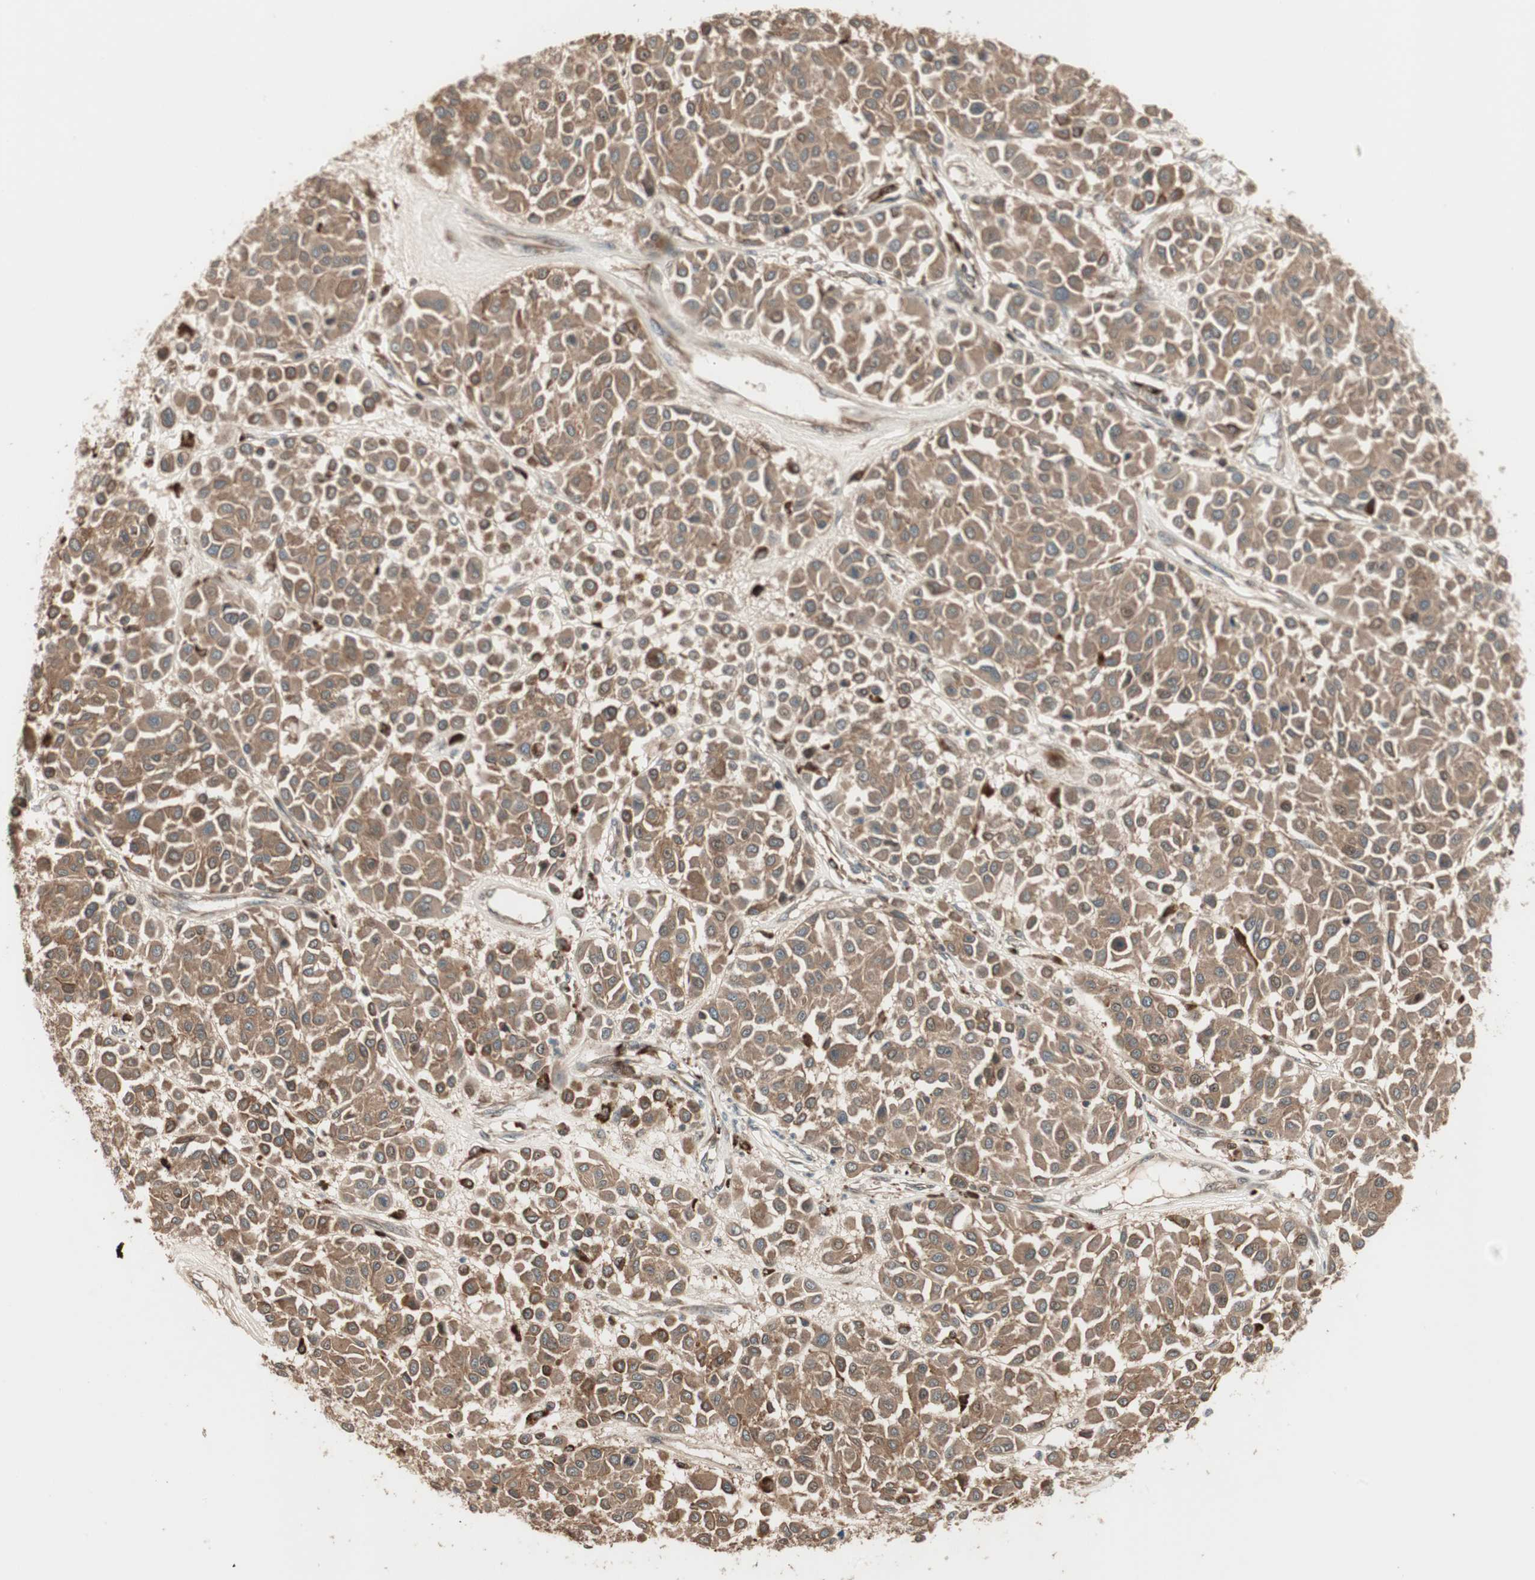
{"staining": {"intensity": "moderate", "quantity": ">75%", "location": "cytoplasmic/membranous"}, "tissue": "melanoma", "cell_type": "Tumor cells", "image_type": "cancer", "snomed": [{"axis": "morphology", "description": "Malignant melanoma, Metastatic site"}, {"axis": "topography", "description": "Soft tissue"}], "caption": "Immunohistochemical staining of melanoma shows medium levels of moderate cytoplasmic/membranous protein positivity in approximately >75% of tumor cells.", "gene": "CNOT4", "patient": {"sex": "male", "age": 41}}